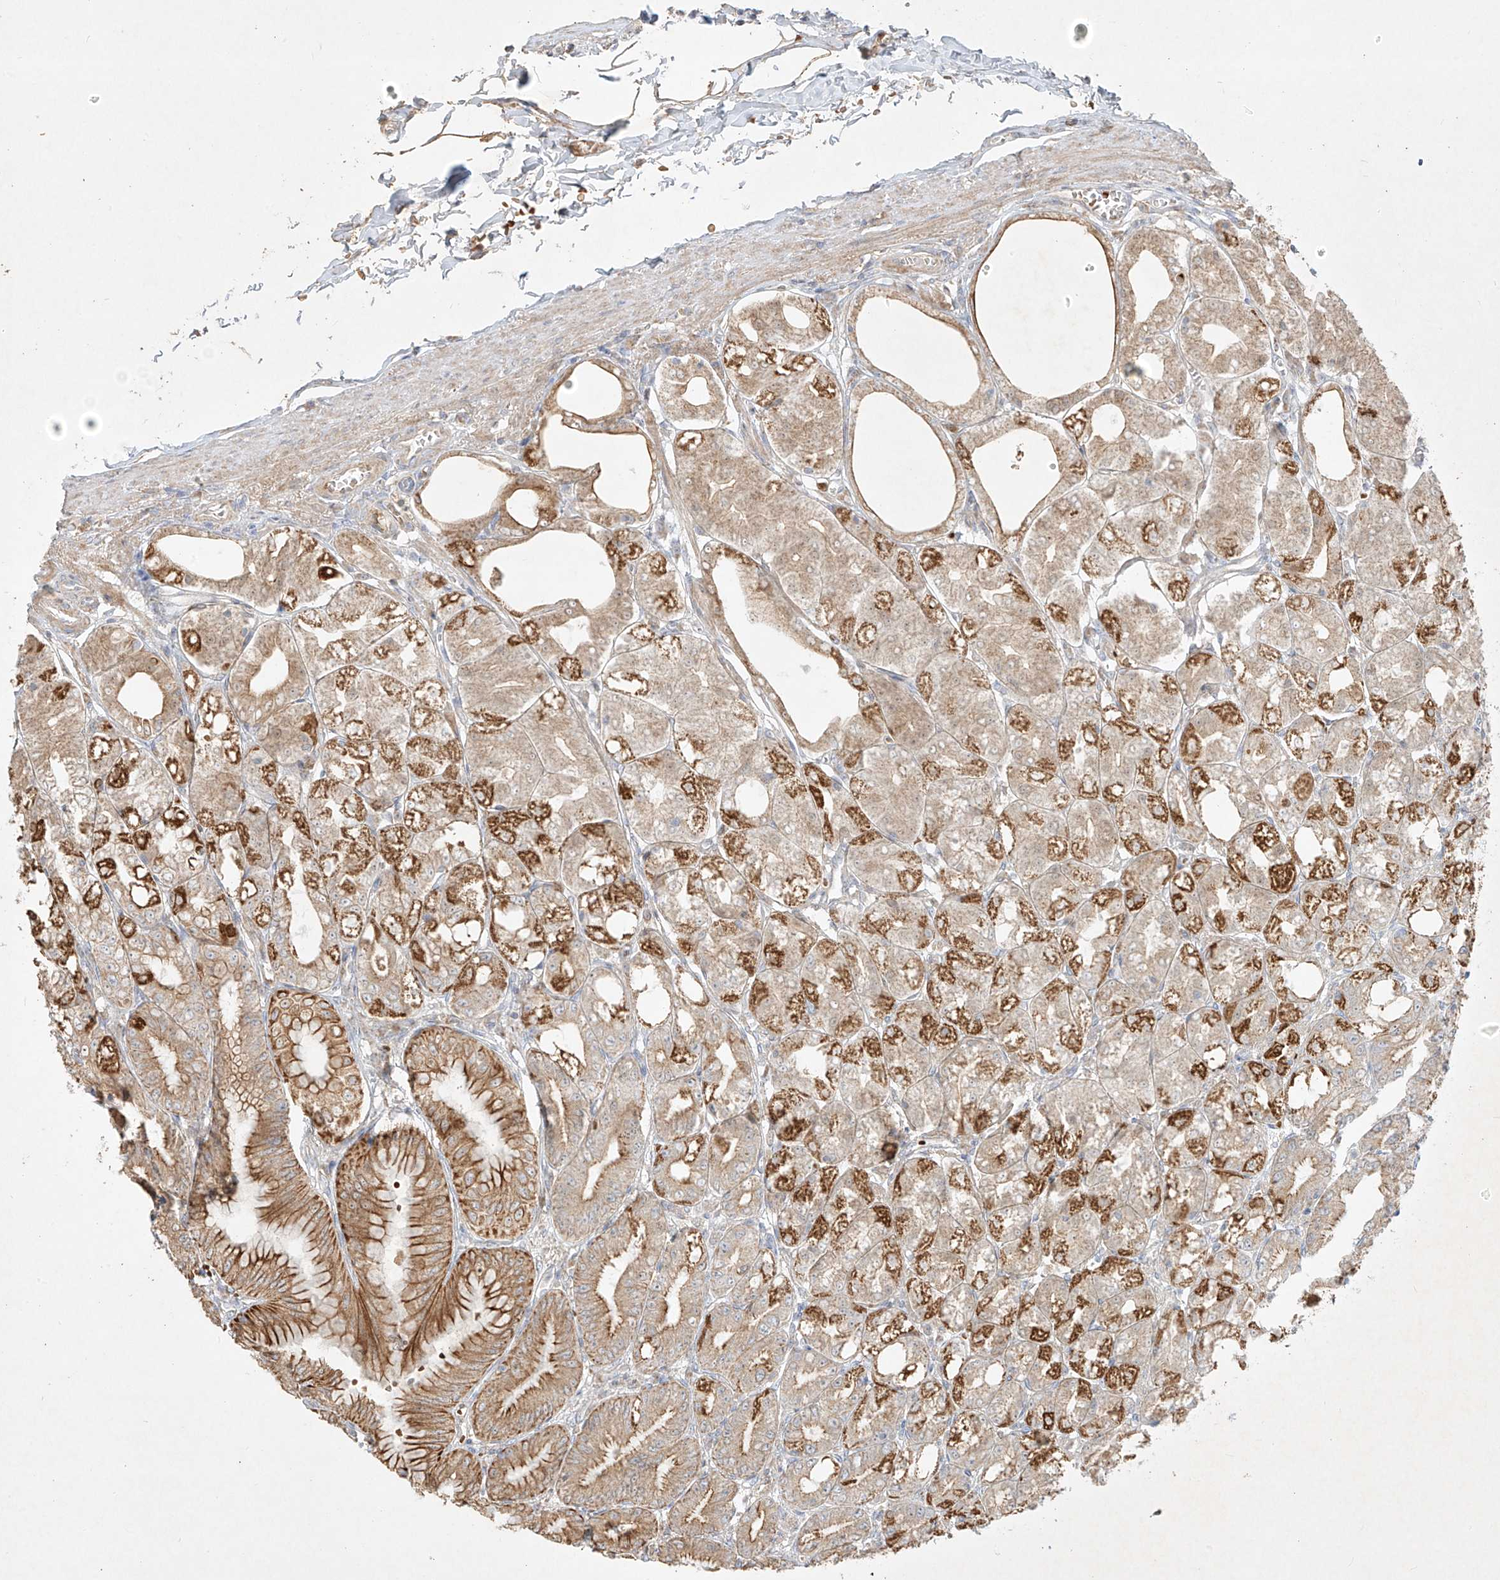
{"staining": {"intensity": "strong", "quantity": "25%-75%", "location": "cytoplasmic/membranous"}, "tissue": "stomach", "cell_type": "Glandular cells", "image_type": "normal", "snomed": [{"axis": "morphology", "description": "Normal tissue, NOS"}, {"axis": "topography", "description": "Stomach, lower"}], "caption": "Immunohistochemical staining of benign stomach shows strong cytoplasmic/membranous protein expression in about 25%-75% of glandular cells.", "gene": "KPNA7", "patient": {"sex": "male", "age": 71}}